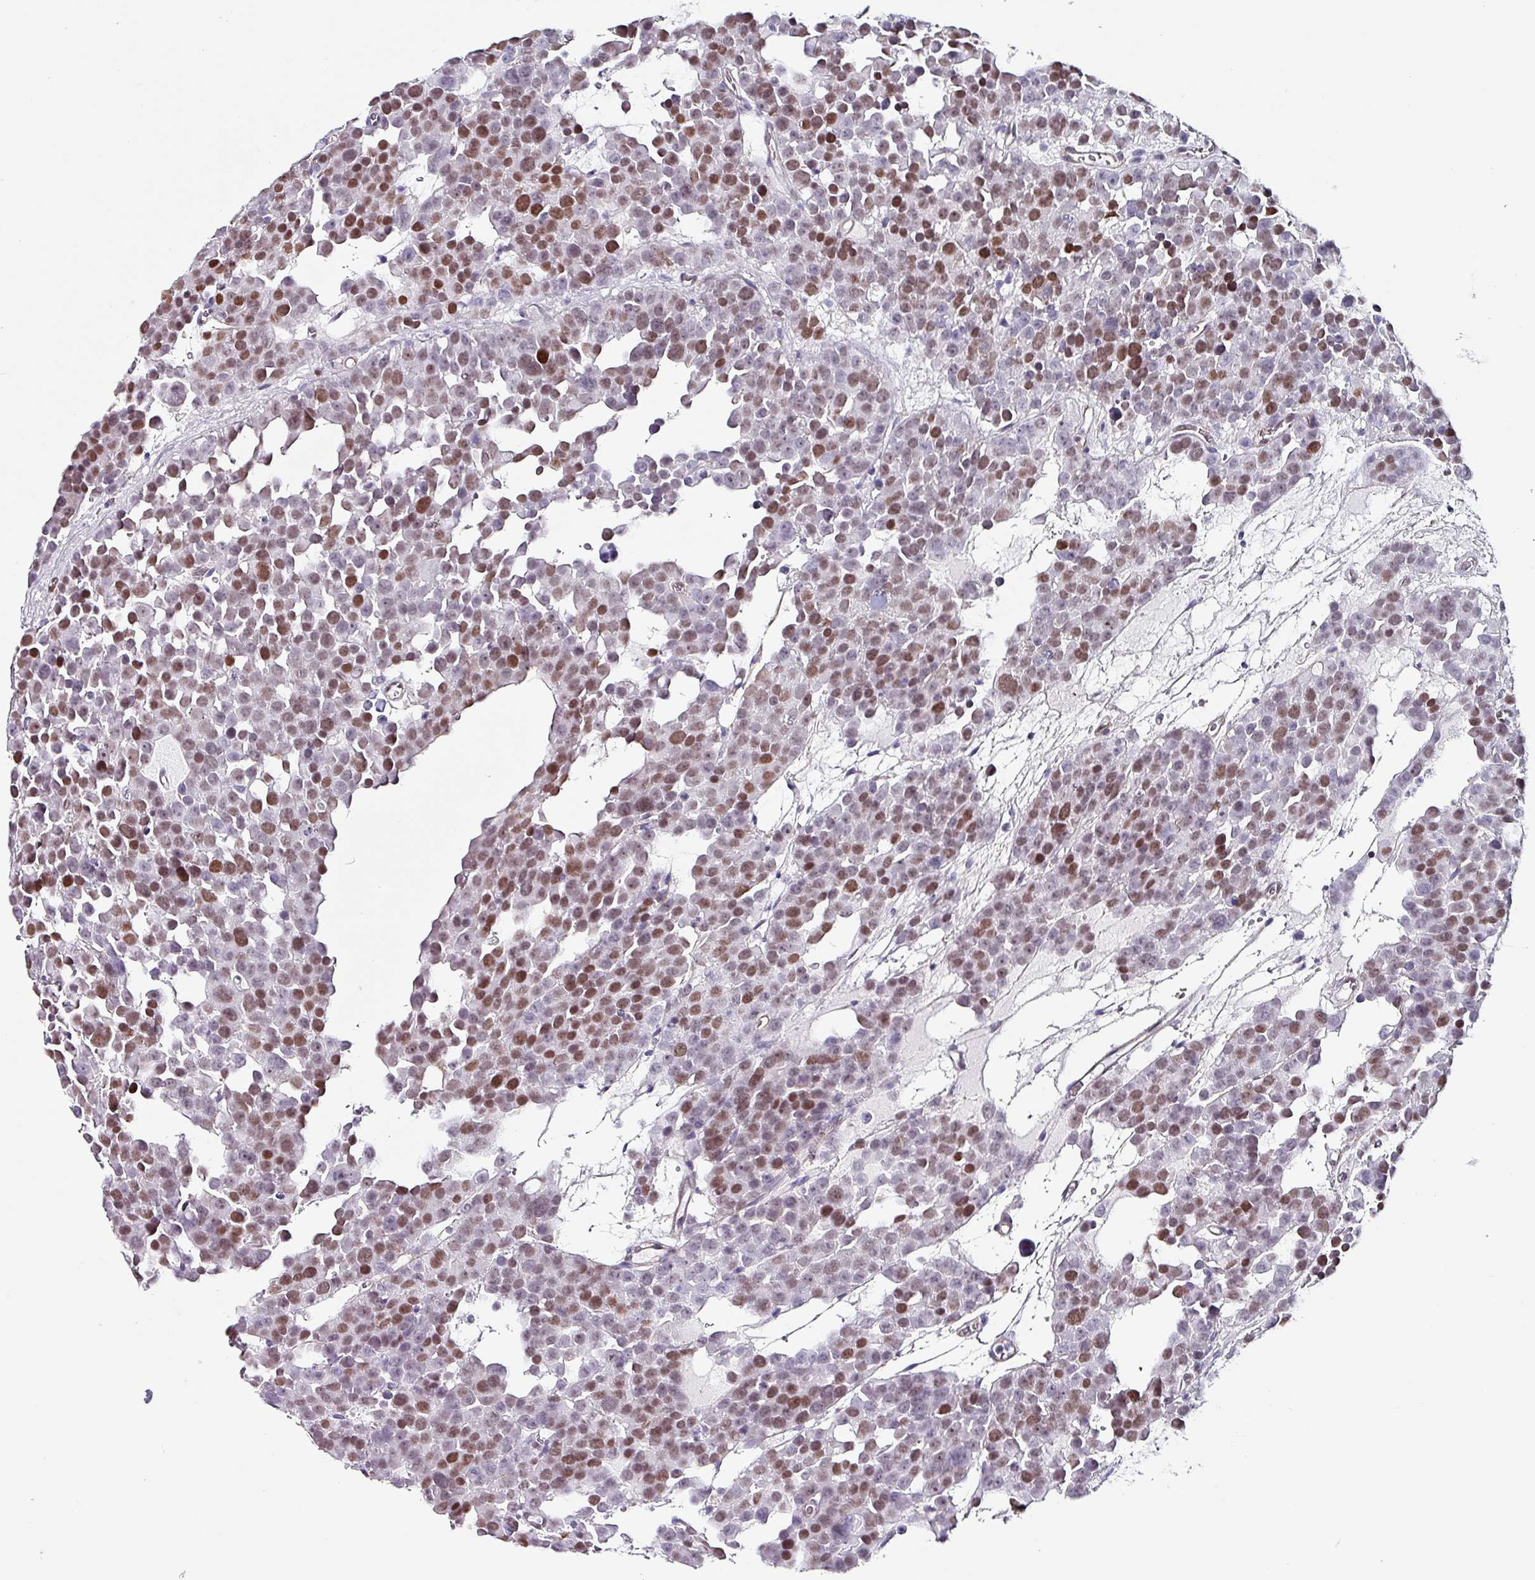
{"staining": {"intensity": "moderate", "quantity": ">75%", "location": "nuclear"}, "tissue": "testis cancer", "cell_type": "Tumor cells", "image_type": "cancer", "snomed": [{"axis": "morphology", "description": "Seminoma, NOS"}, {"axis": "topography", "description": "Testis"}], "caption": "Testis cancer (seminoma) stained with DAB IHC demonstrates medium levels of moderate nuclear positivity in approximately >75% of tumor cells.", "gene": "ZNF816-ZNF321P", "patient": {"sex": "male", "age": 71}}